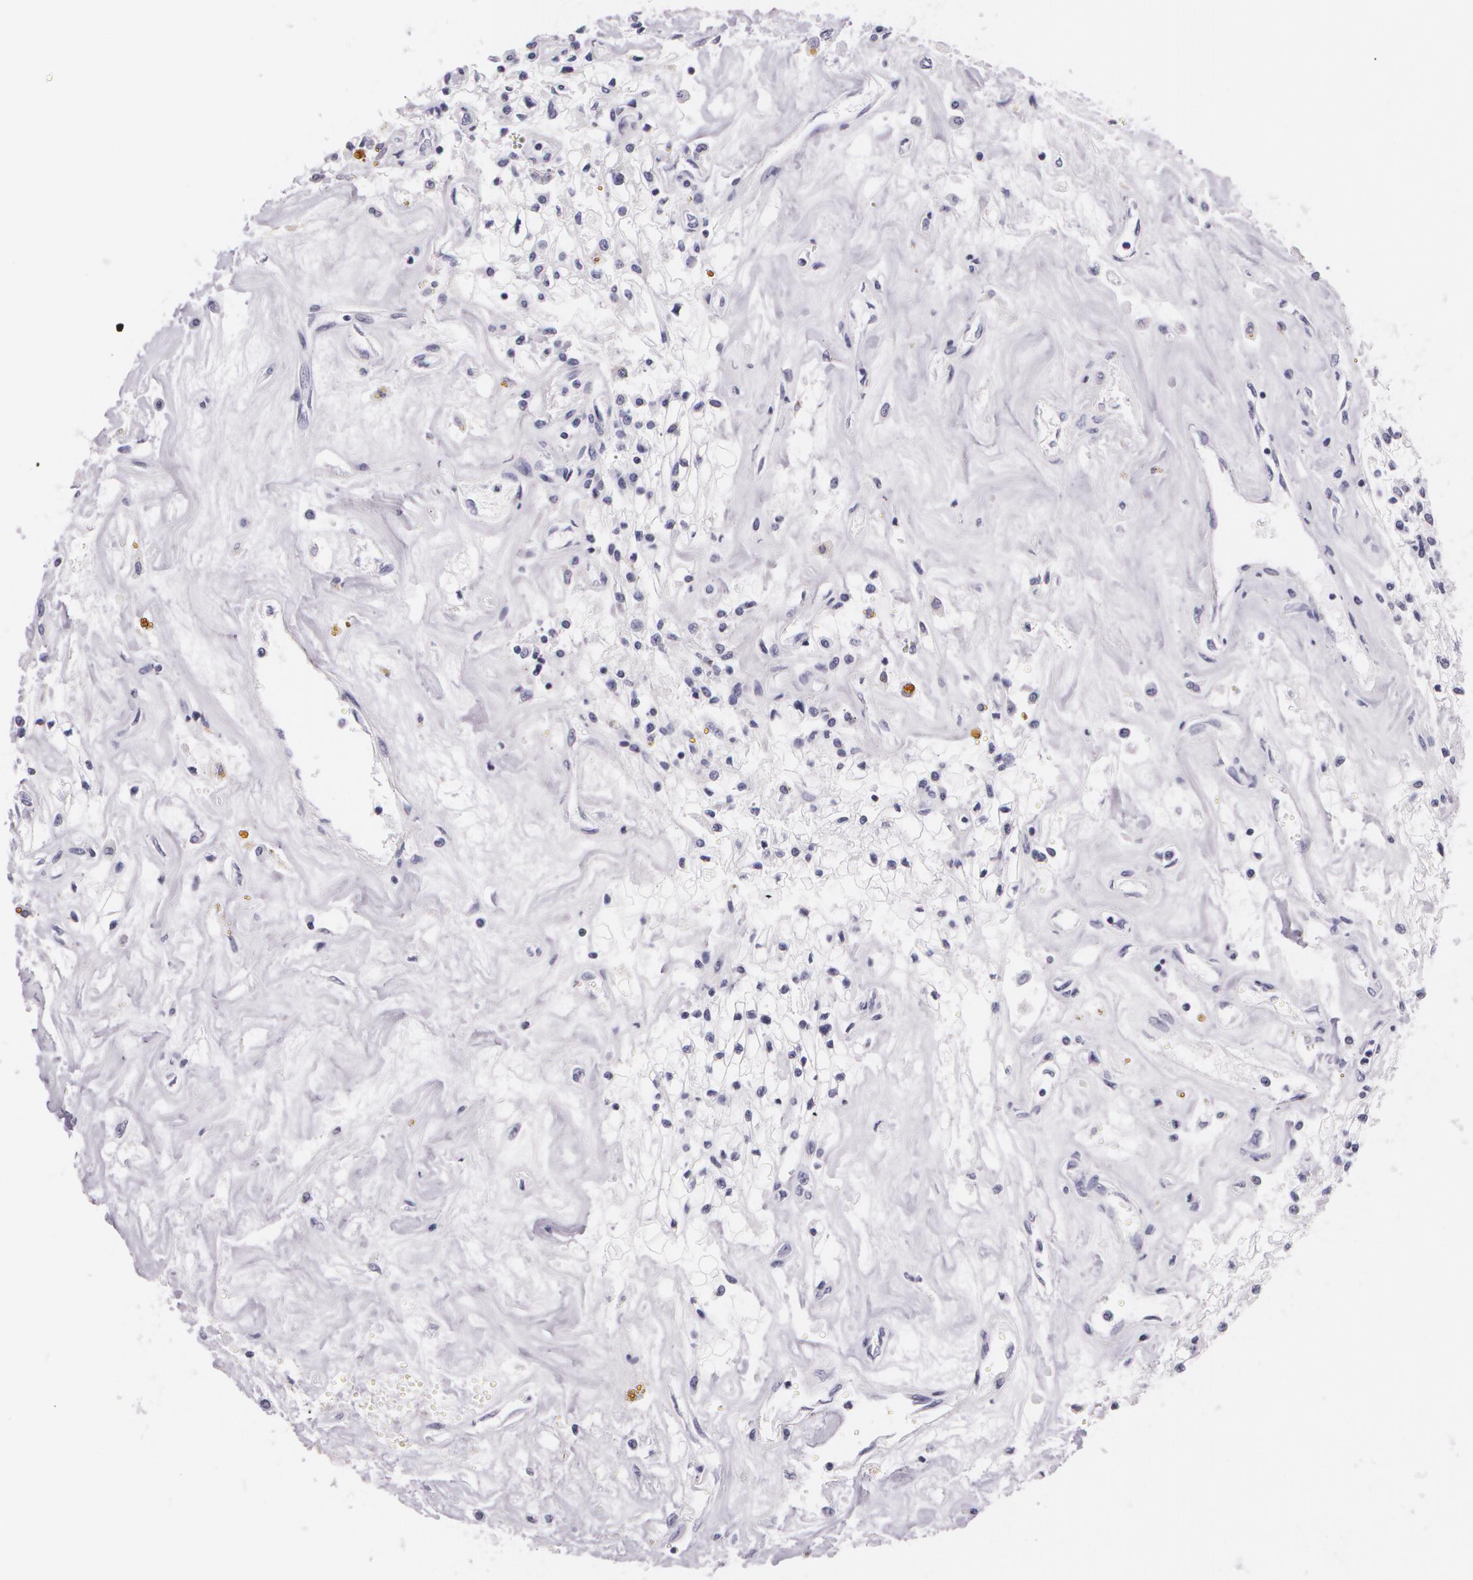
{"staining": {"intensity": "negative", "quantity": "none", "location": "none"}, "tissue": "renal cancer", "cell_type": "Tumor cells", "image_type": "cancer", "snomed": [{"axis": "morphology", "description": "Adenocarcinoma, NOS"}, {"axis": "topography", "description": "Kidney"}], "caption": "The photomicrograph exhibits no significant staining in tumor cells of renal cancer (adenocarcinoma). Nuclei are stained in blue.", "gene": "DLG4", "patient": {"sex": "male", "age": 78}}